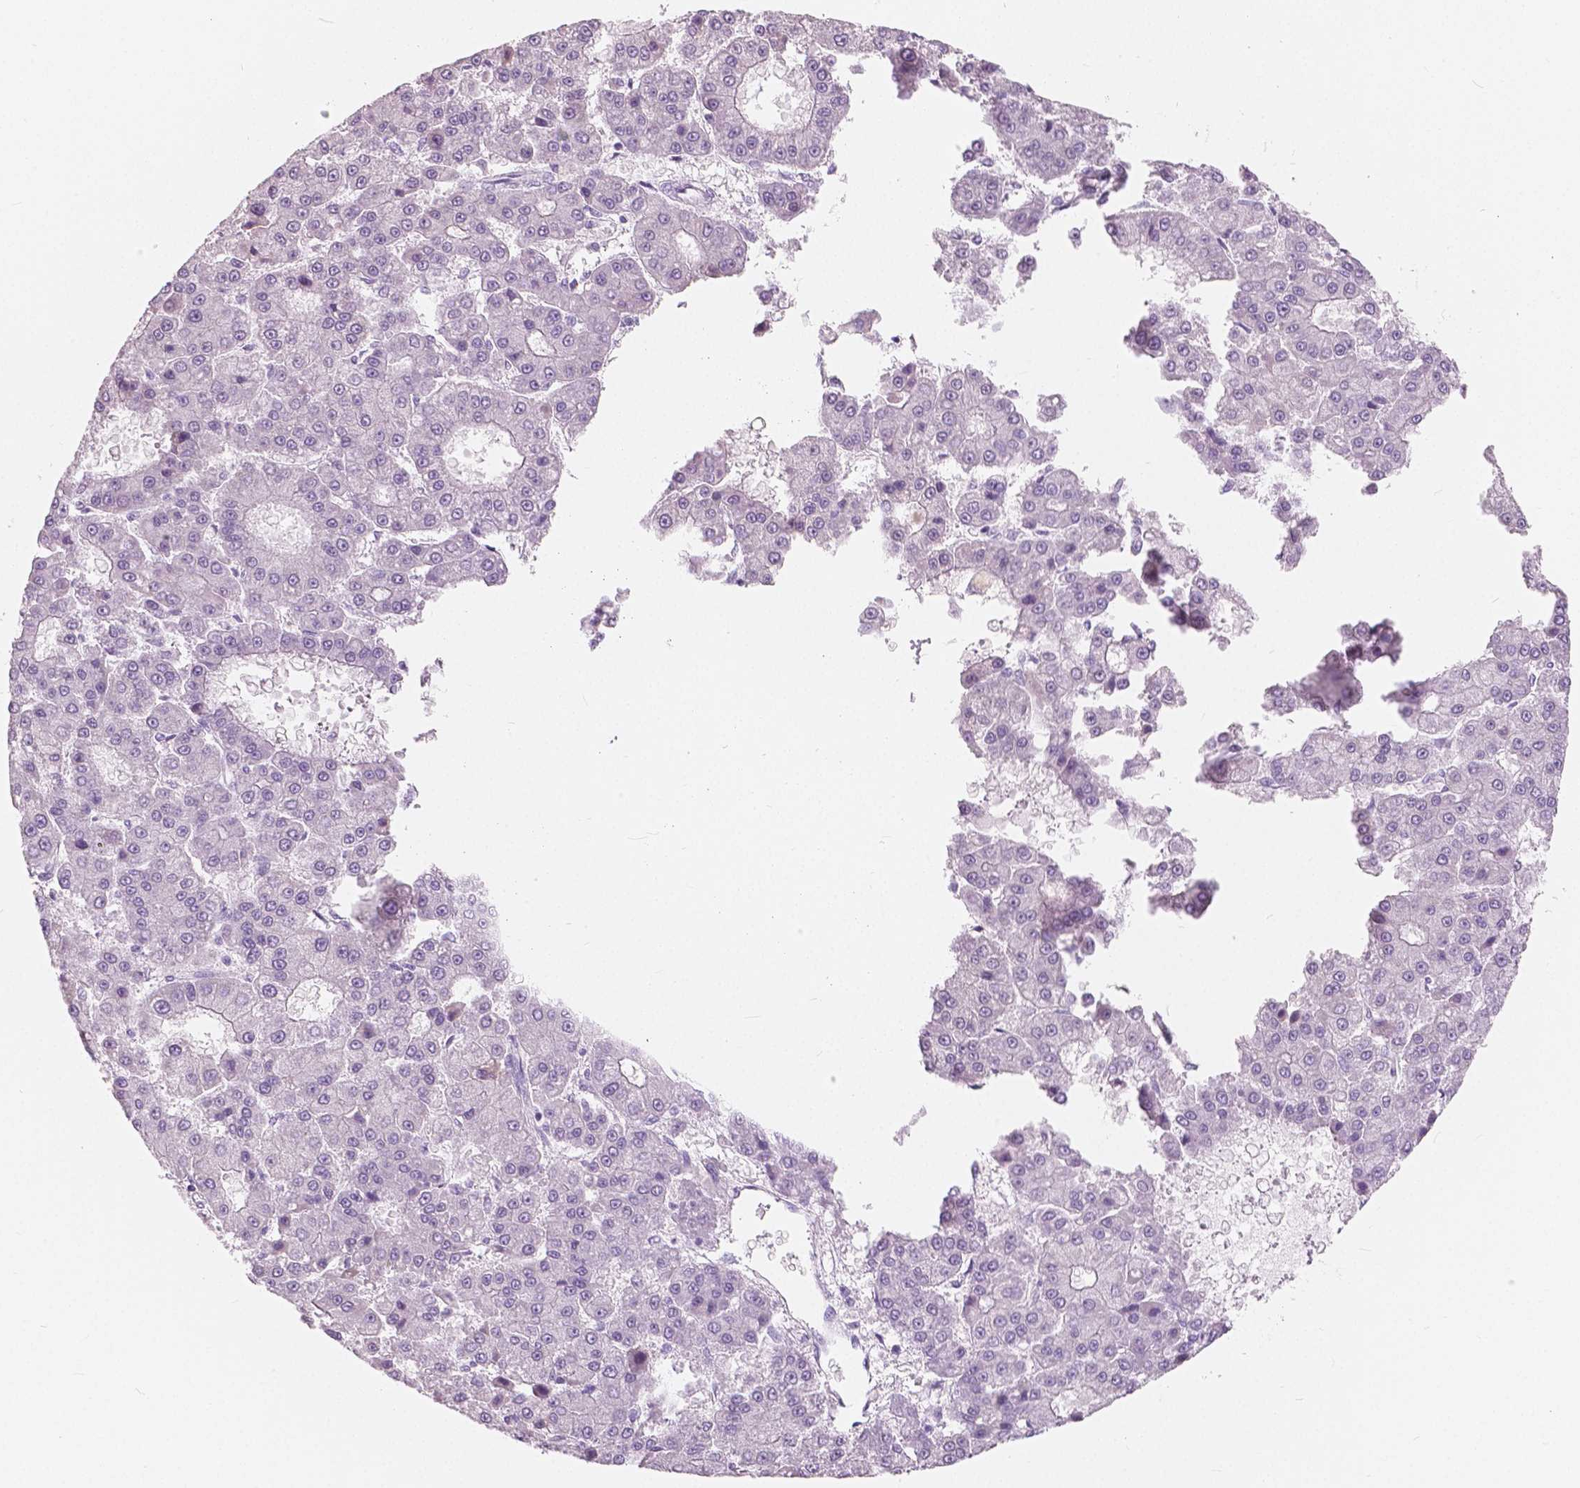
{"staining": {"intensity": "negative", "quantity": "none", "location": "none"}, "tissue": "liver cancer", "cell_type": "Tumor cells", "image_type": "cancer", "snomed": [{"axis": "morphology", "description": "Carcinoma, Hepatocellular, NOS"}, {"axis": "topography", "description": "Liver"}], "caption": "Photomicrograph shows no significant protein staining in tumor cells of liver cancer (hepatocellular carcinoma).", "gene": "A4GNT", "patient": {"sex": "male", "age": 70}}